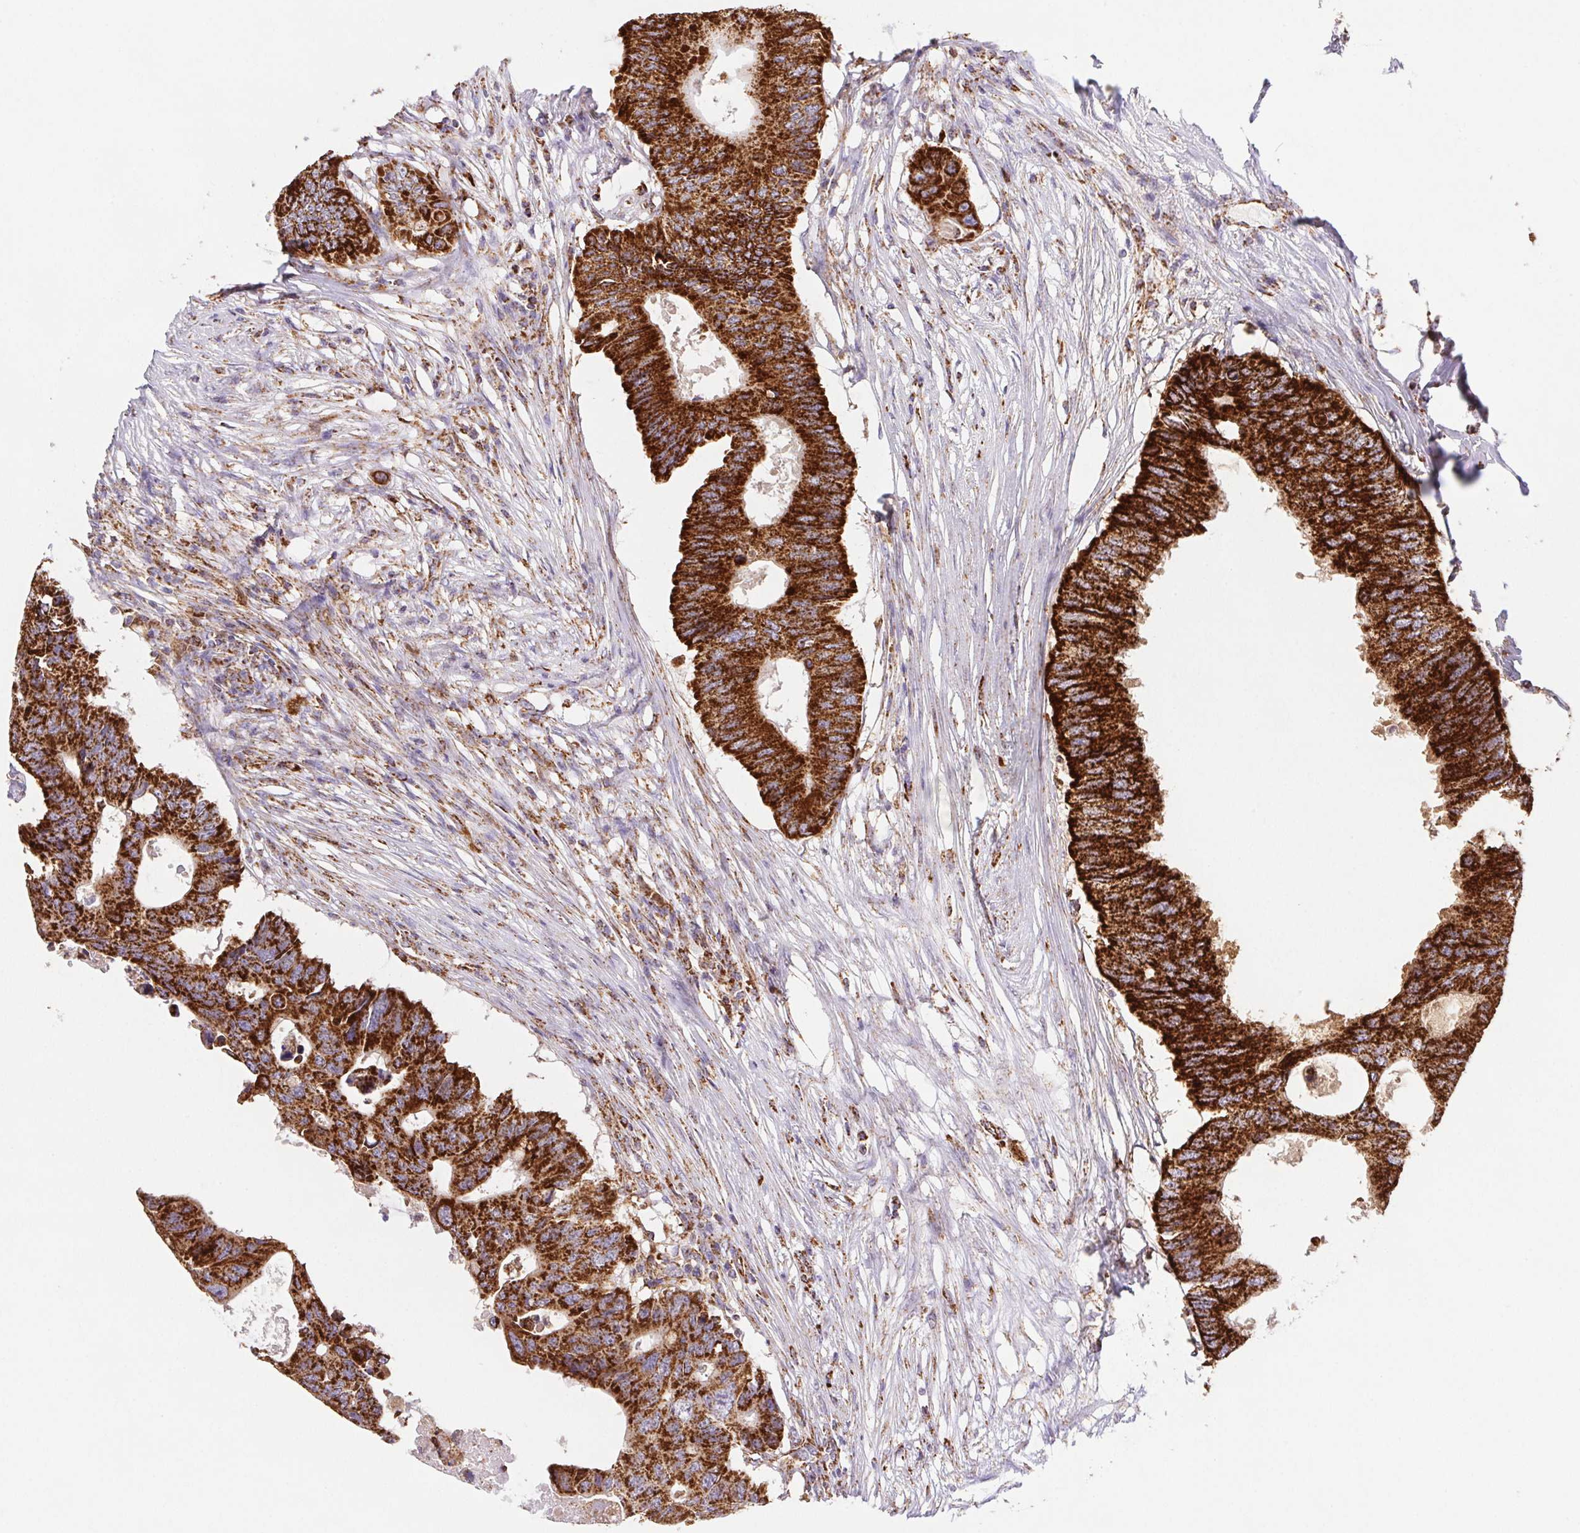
{"staining": {"intensity": "strong", "quantity": ">75%", "location": "cytoplasmic/membranous"}, "tissue": "colorectal cancer", "cell_type": "Tumor cells", "image_type": "cancer", "snomed": [{"axis": "morphology", "description": "Adenocarcinoma, NOS"}, {"axis": "topography", "description": "Colon"}], "caption": "This photomicrograph shows IHC staining of human adenocarcinoma (colorectal), with high strong cytoplasmic/membranous expression in approximately >75% of tumor cells.", "gene": "NIPSNAP2", "patient": {"sex": "male", "age": 71}}